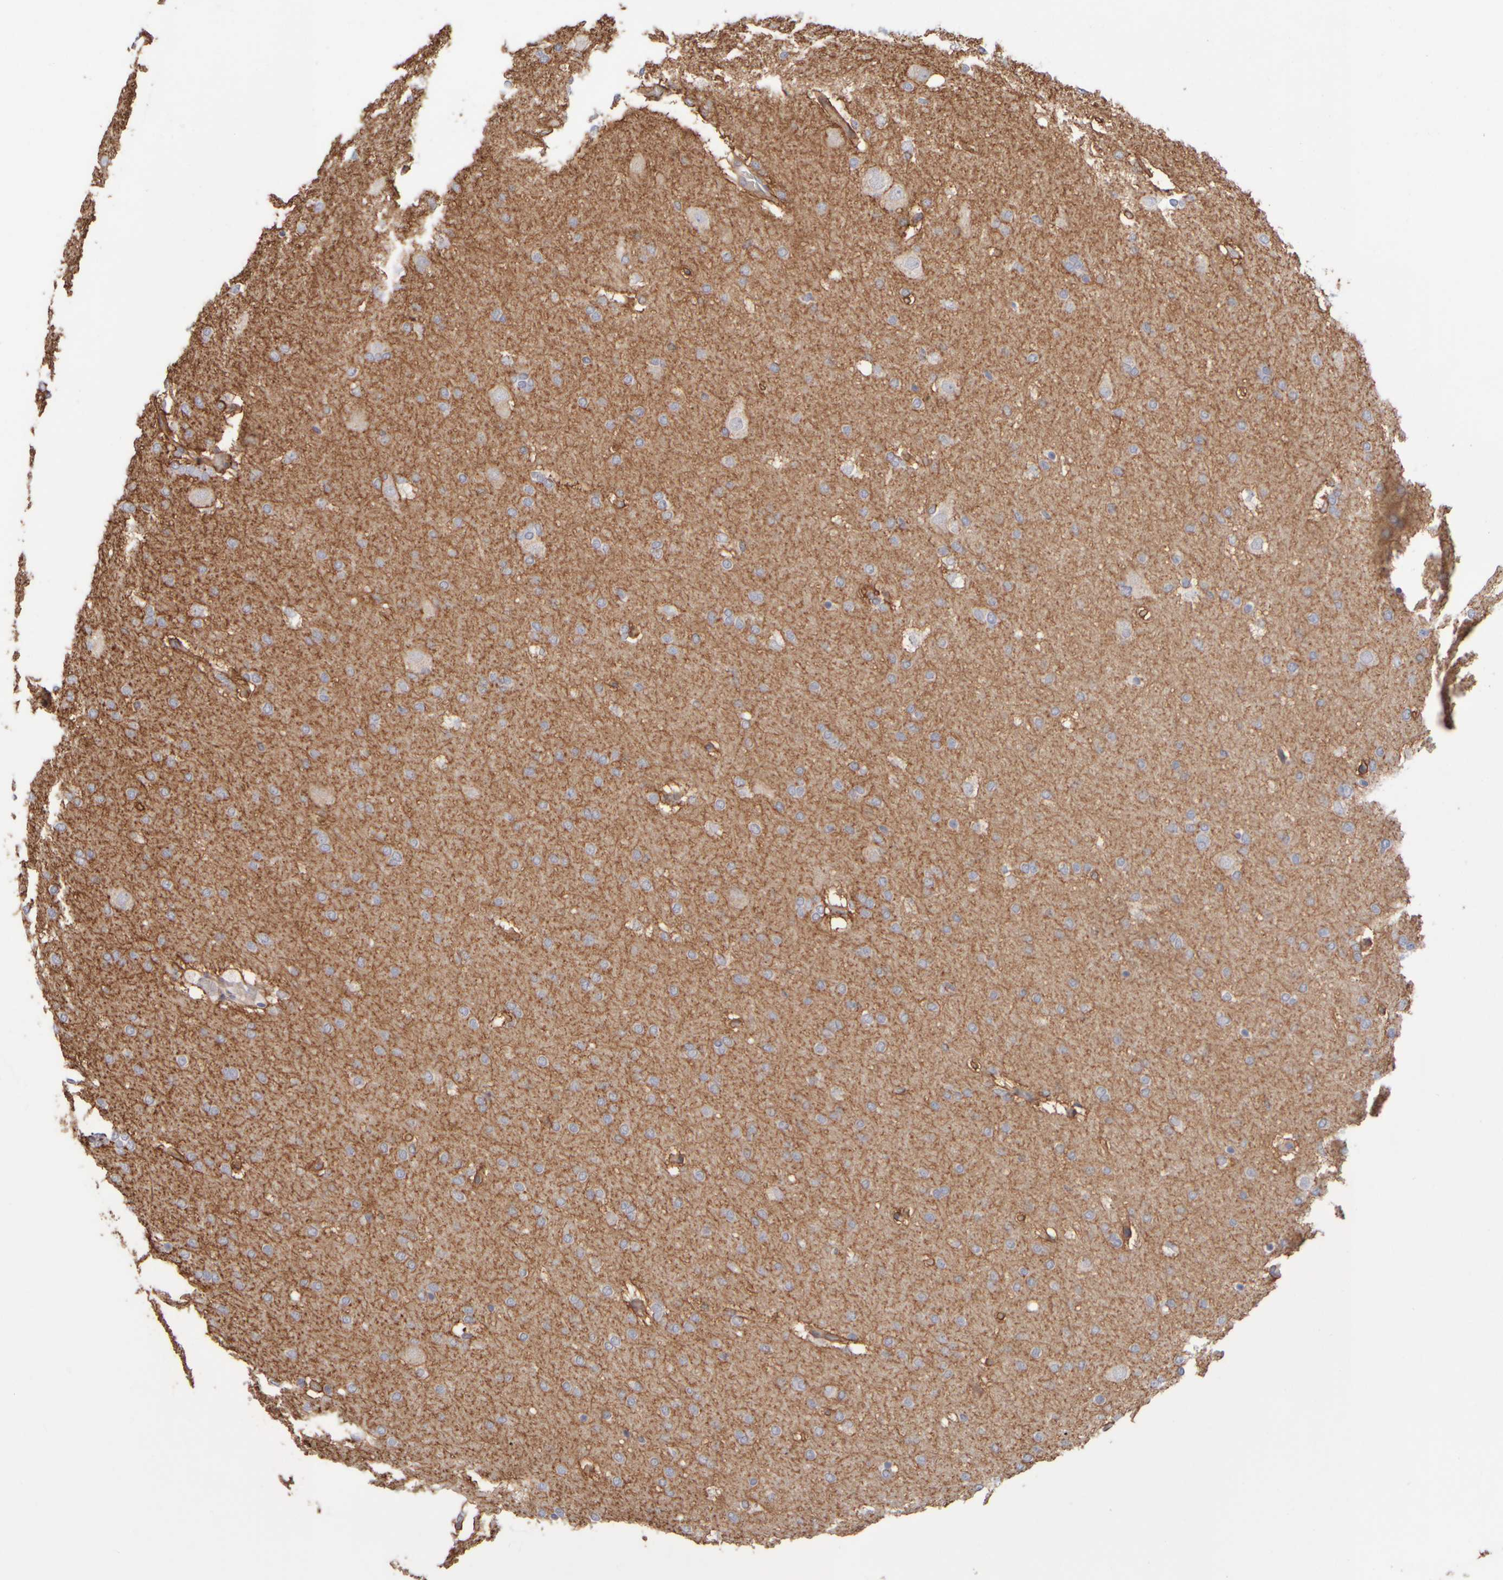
{"staining": {"intensity": "weak", "quantity": "<25%", "location": "cytoplasmic/membranous"}, "tissue": "glioma", "cell_type": "Tumor cells", "image_type": "cancer", "snomed": [{"axis": "morphology", "description": "Glioma, malignant, Low grade"}, {"axis": "topography", "description": "Brain"}], "caption": "This is an immunohistochemistry (IHC) photomicrograph of glioma. There is no expression in tumor cells.", "gene": "GOPC", "patient": {"sex": "female", "age": 37}}